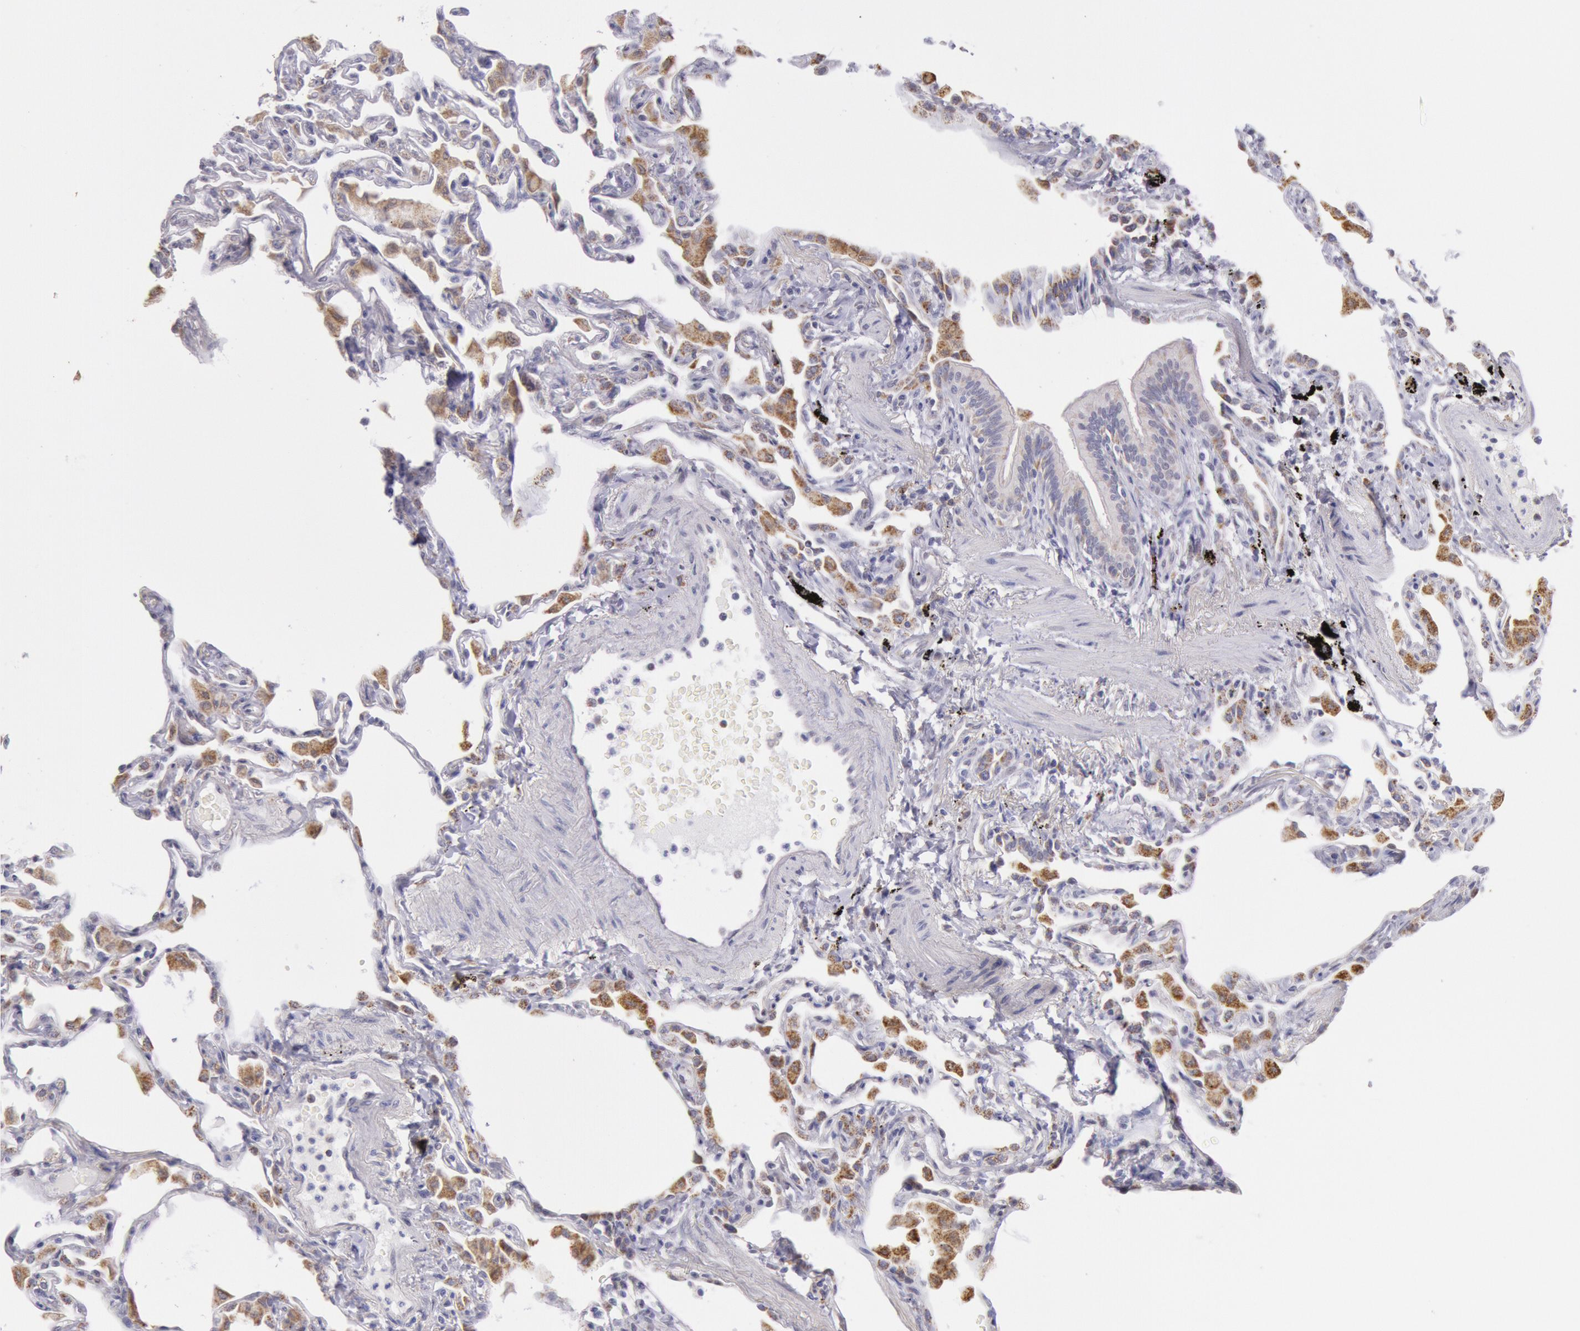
{"staining": {"intensity": "negative", "quantity": "none", "location": "none"}, "tissue": "lung", "cell_type": "Alveolar cells", "image_type": "normal", "snomed": [{"axis": "morphology", "description": "Normal tissue, NOS"}, {"axis": "topography", "description": "Lung"}], "caption": "This is an immunohistochemistry micrograph of unremarkable human lung. There is no positivity in alveolar cells.", "gene": "FRMD6", "patient": {"sex": "female", "age": 49}}